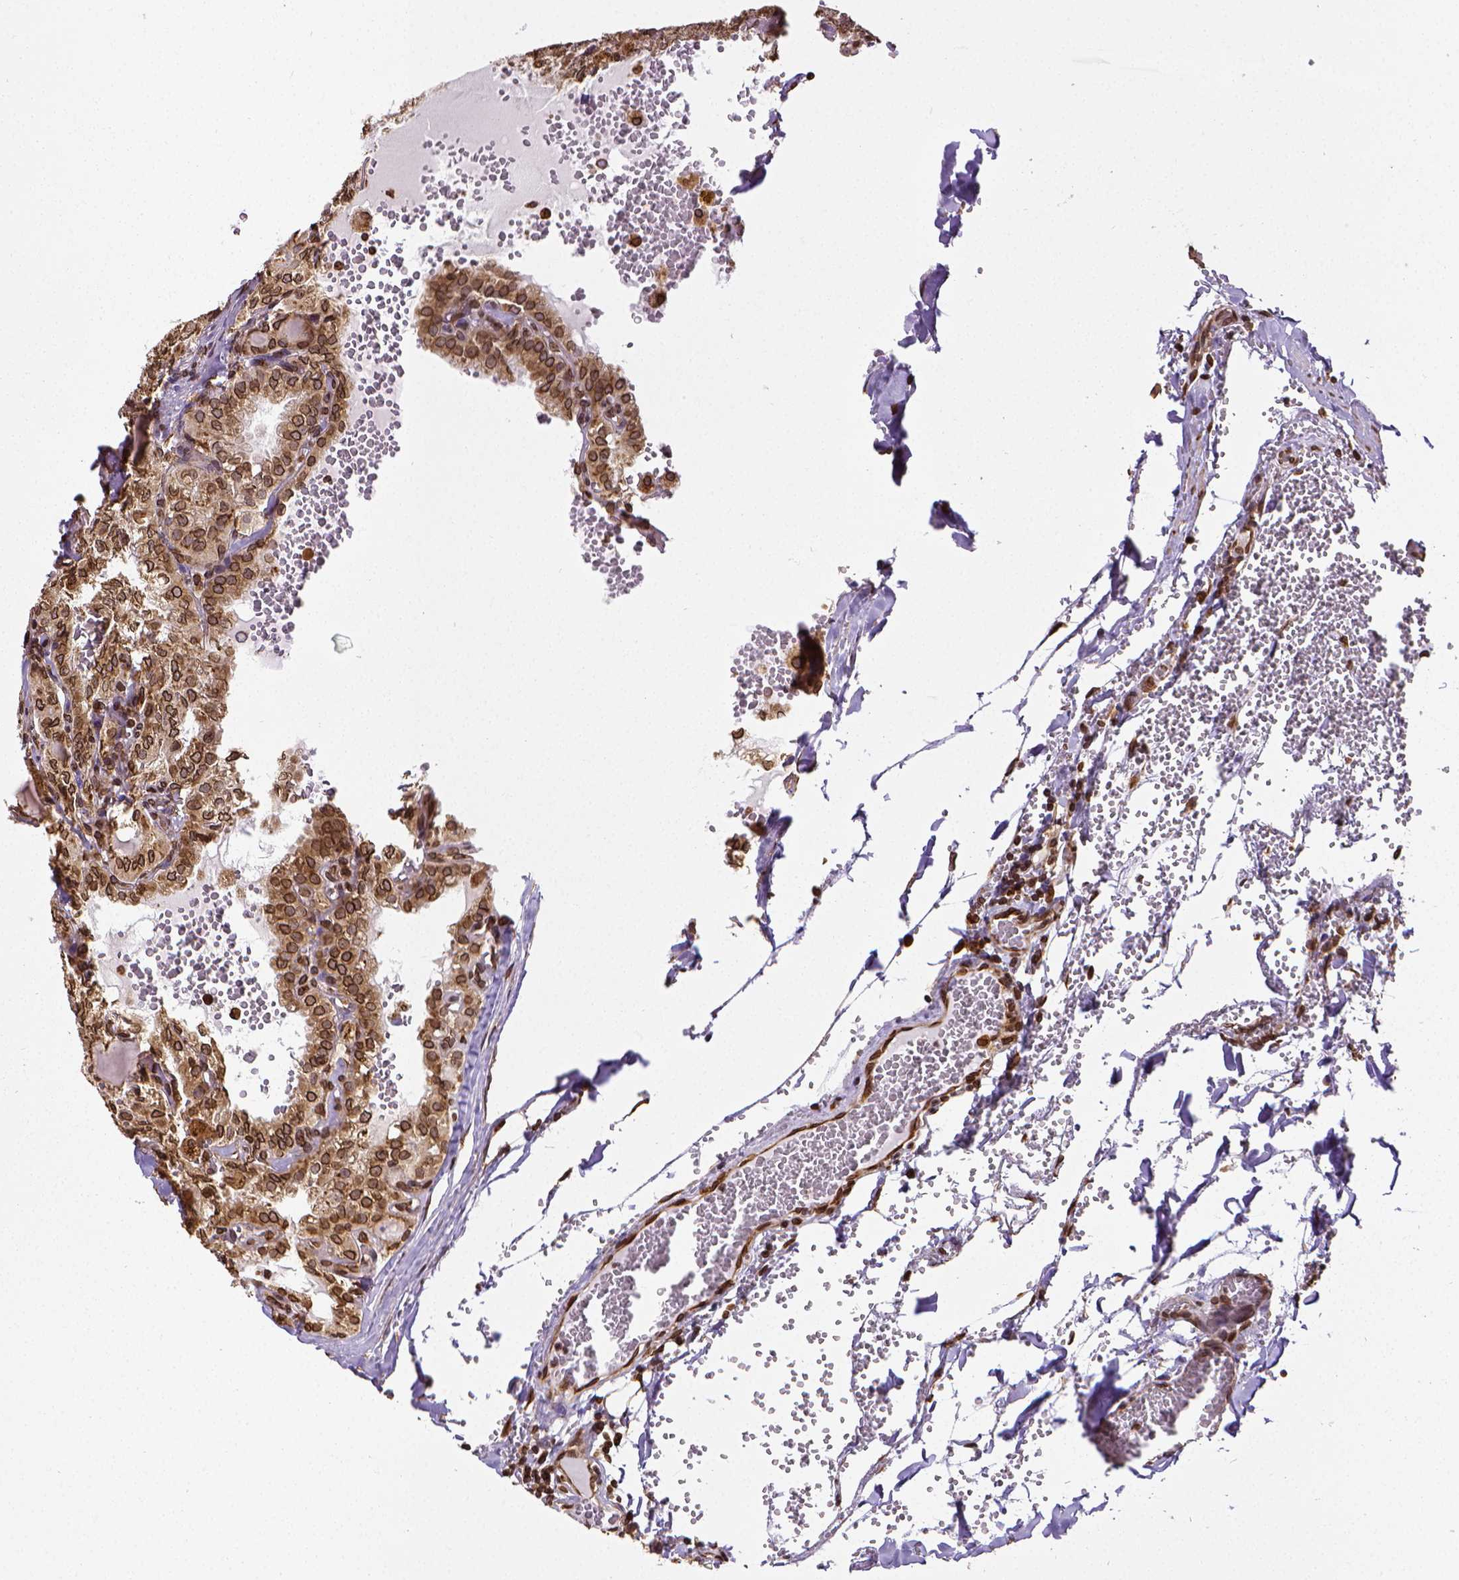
{"staining": {"intensity": "strong", "quantity": ">75%", "location": "cytoplasmic/membranous,nuclear"}, "tissue": "thyroid cancer", "cell_type": "Tumor cells", "image_type": "cancer", "snomed": [{"axis": "morphology", "description": "Papillary adenocarcinoma, NOS"}, {"axis": "topography", "description": "Thyroid gland"}], "caption": "About >75% of tumor cells in papillary adenocarcinoma (thyroid) reveal strong cytoplasmic/membranous and nuclear protein expression as visualized by brown immunohistochemical staining.", "gene": "MTDH", "patient": {"sex": "male", "age": 20}}